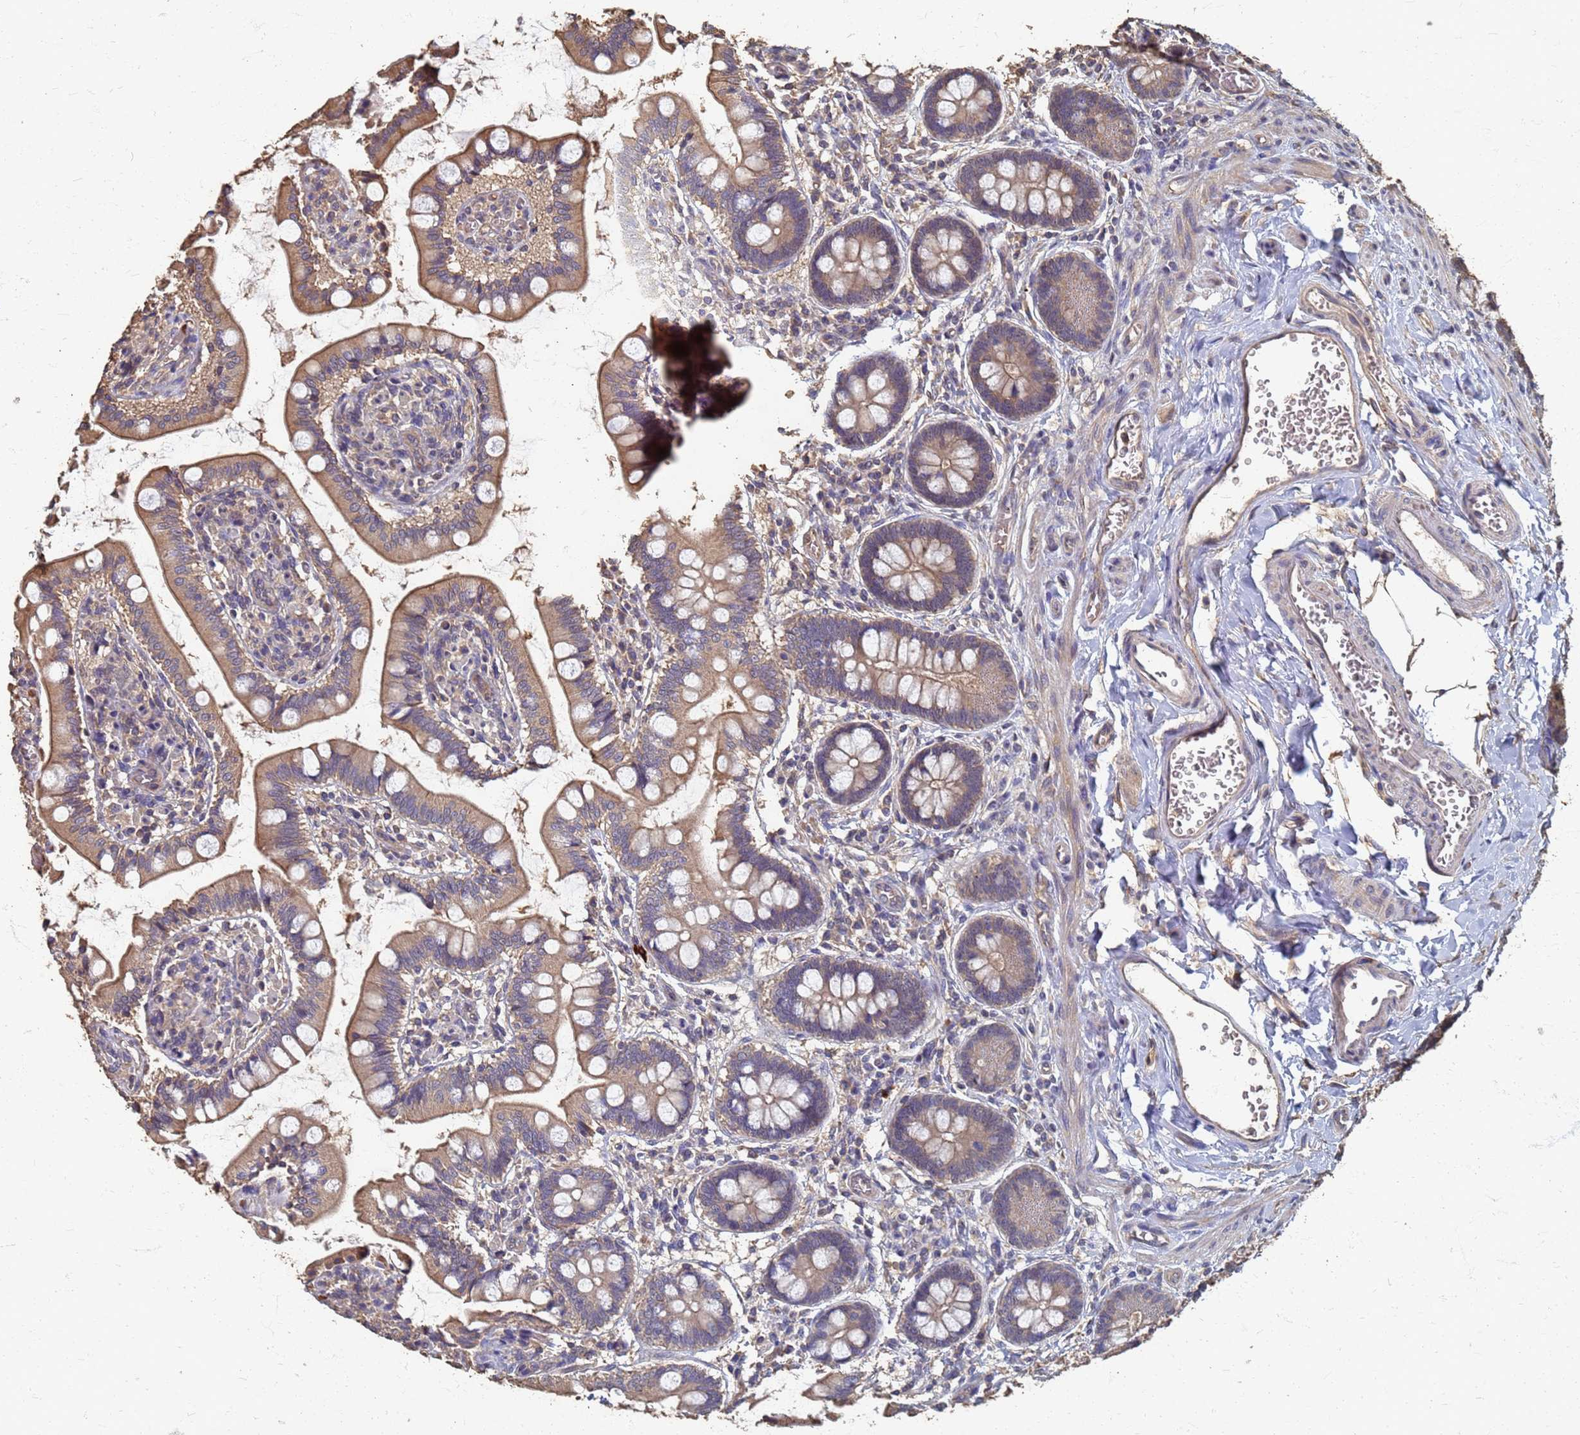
{"staining": {"intensity": "moderate", "quantity": ">75%", "location": "cytoplasmic/membranous"}, "tissue": "small intestine", "cell_type": "Glandular cells", "image_type": "normal", "snomed": [{"axis": "morphology", "description": "Normal tissue, NOS"}, {"axis": "topography", "description": "Small intestine"}], "caption": "Human small intestine stained for a protein (brown) shows moderate cytoplasmic/membranous positive positivity in approximately >75% of glandular cells.", "gene": "DPH5", "patient": {"sex": "male", "age": 52}}